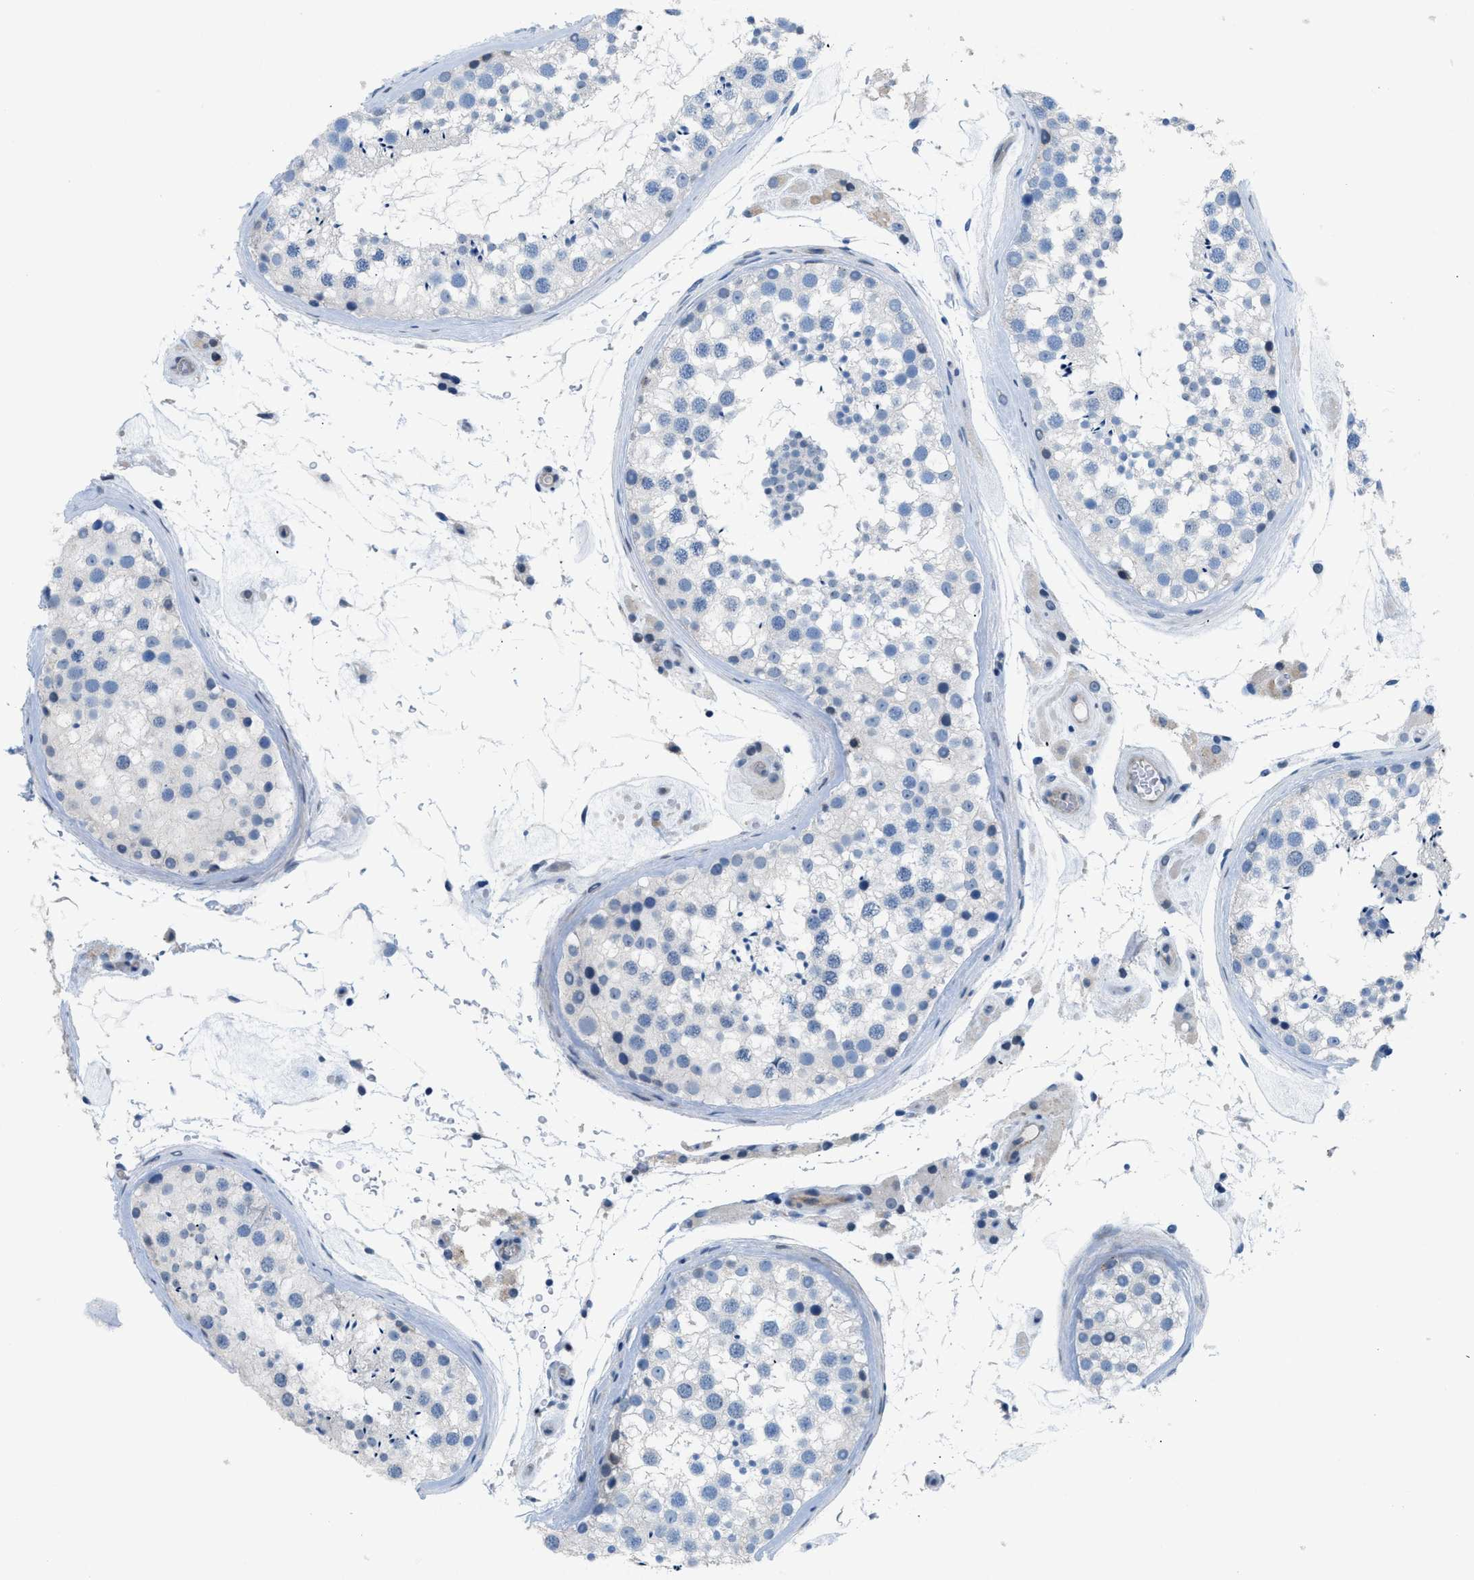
{"staining": {"intensity": "negative", "quantity": "none", "location": "none"}, "tissue": "testis", "cell_type": "Cells in seminiferous ducts", "image_type": "normal", "snomed": [{"axis": "morphology", "description": "Normal tissue, NOS"}, {"axis": "topography", "description": "Testis"}], "caption": "Immunohistochemical staining of normal testis reveals no significant positivity in cells in seminiferous ducts.", "gene": "FDCSP", "patient": {"sex": "male", "age": 46}}